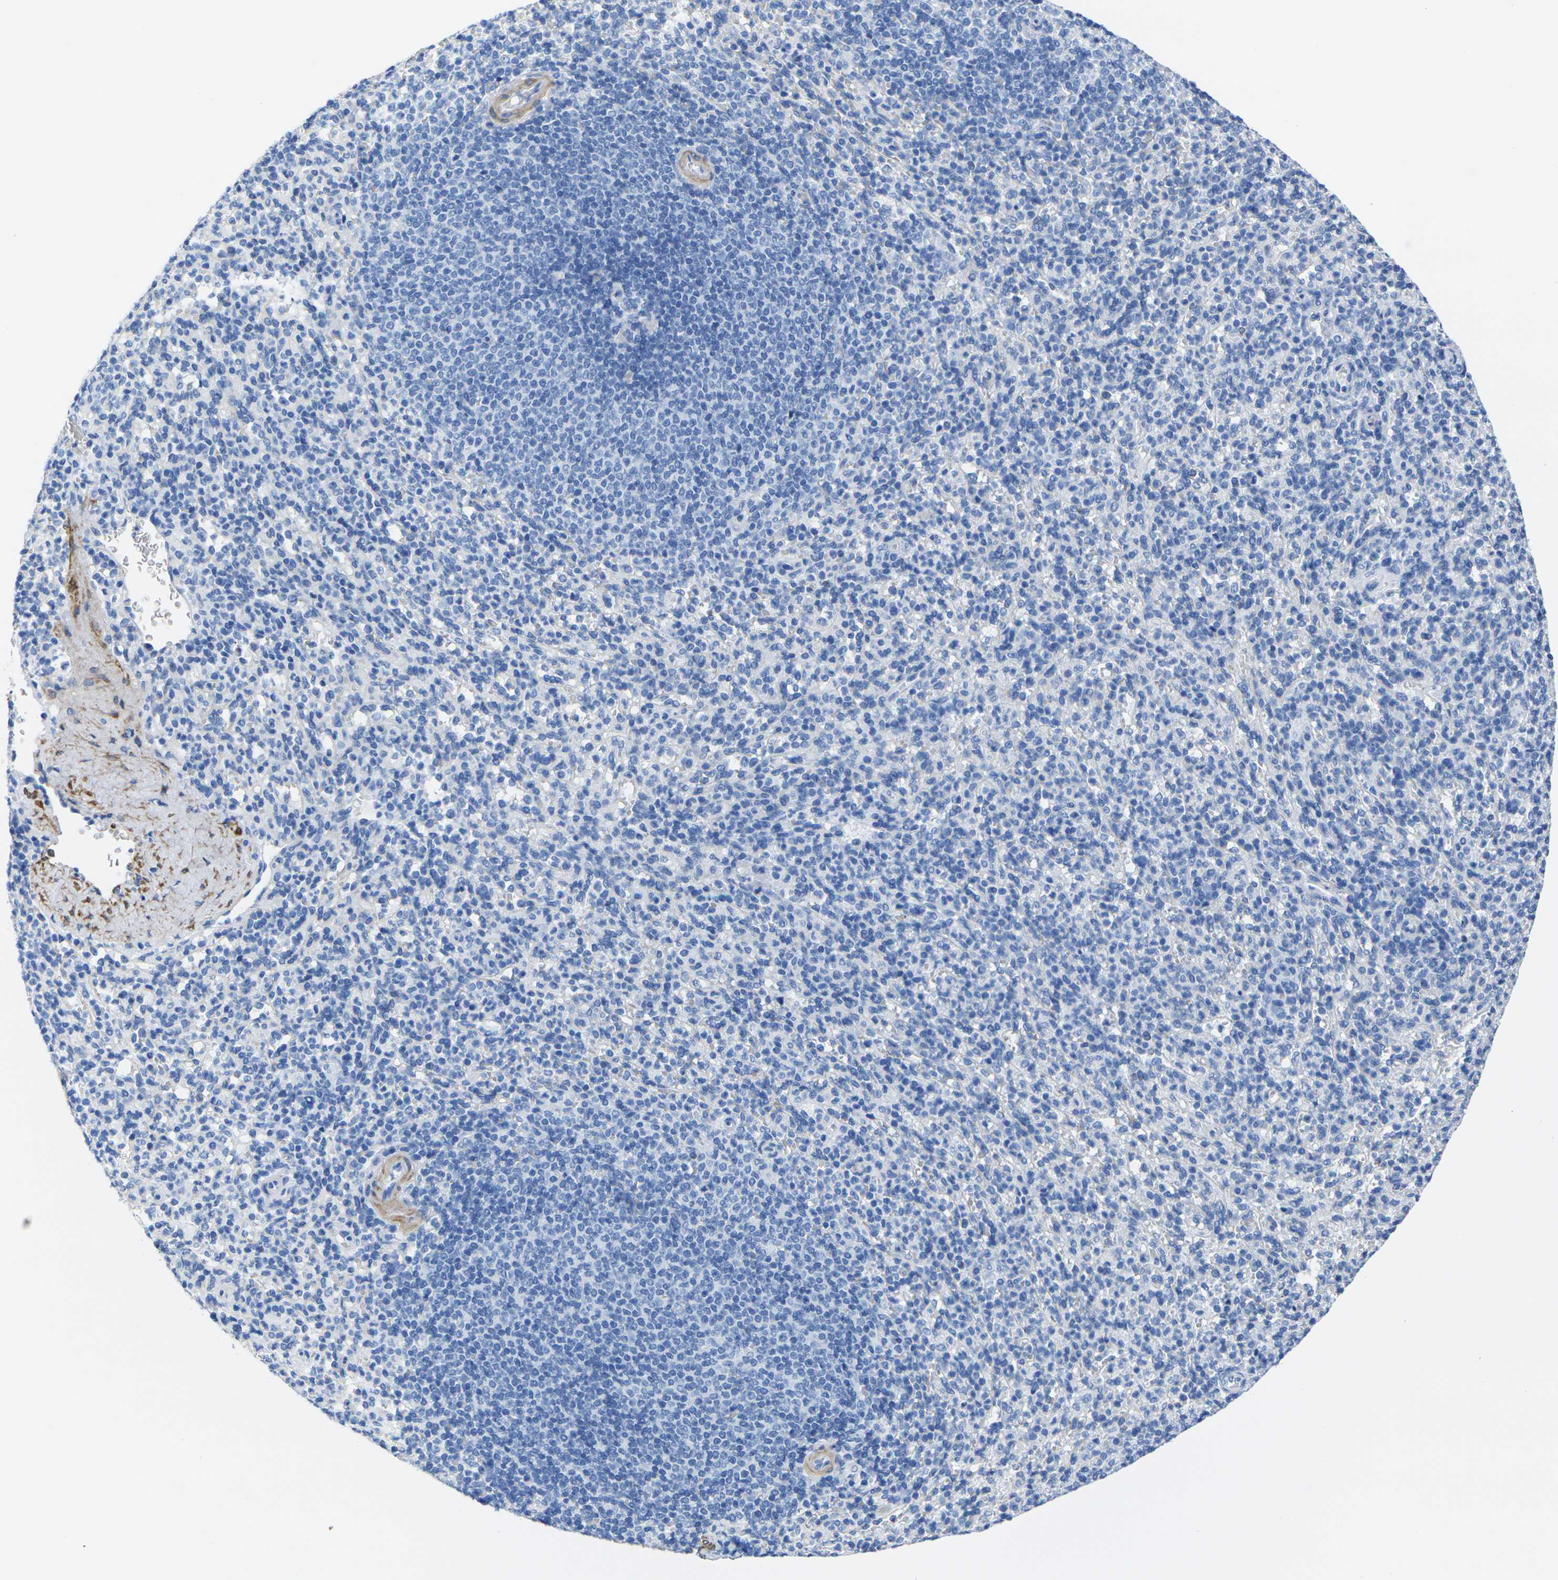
{"staining": {"intensity": "negative", "quantity": "none", "location": "none"}, "tissue": "spleen", "cell_type": "Cells in red pulp", "image_type": "normal", "snomed": [{"axis": "morphology", "description": "Normal tissue, NOS"}, {"axis": "topography", "description": "Spleen"}], "caption": "Cells in red pulp are negative for brown protein staining in unremarkable spleen. Nuclei are stained in blue.", "gene": "CNN1", "patient": {"sex": "male", "age": 36}}